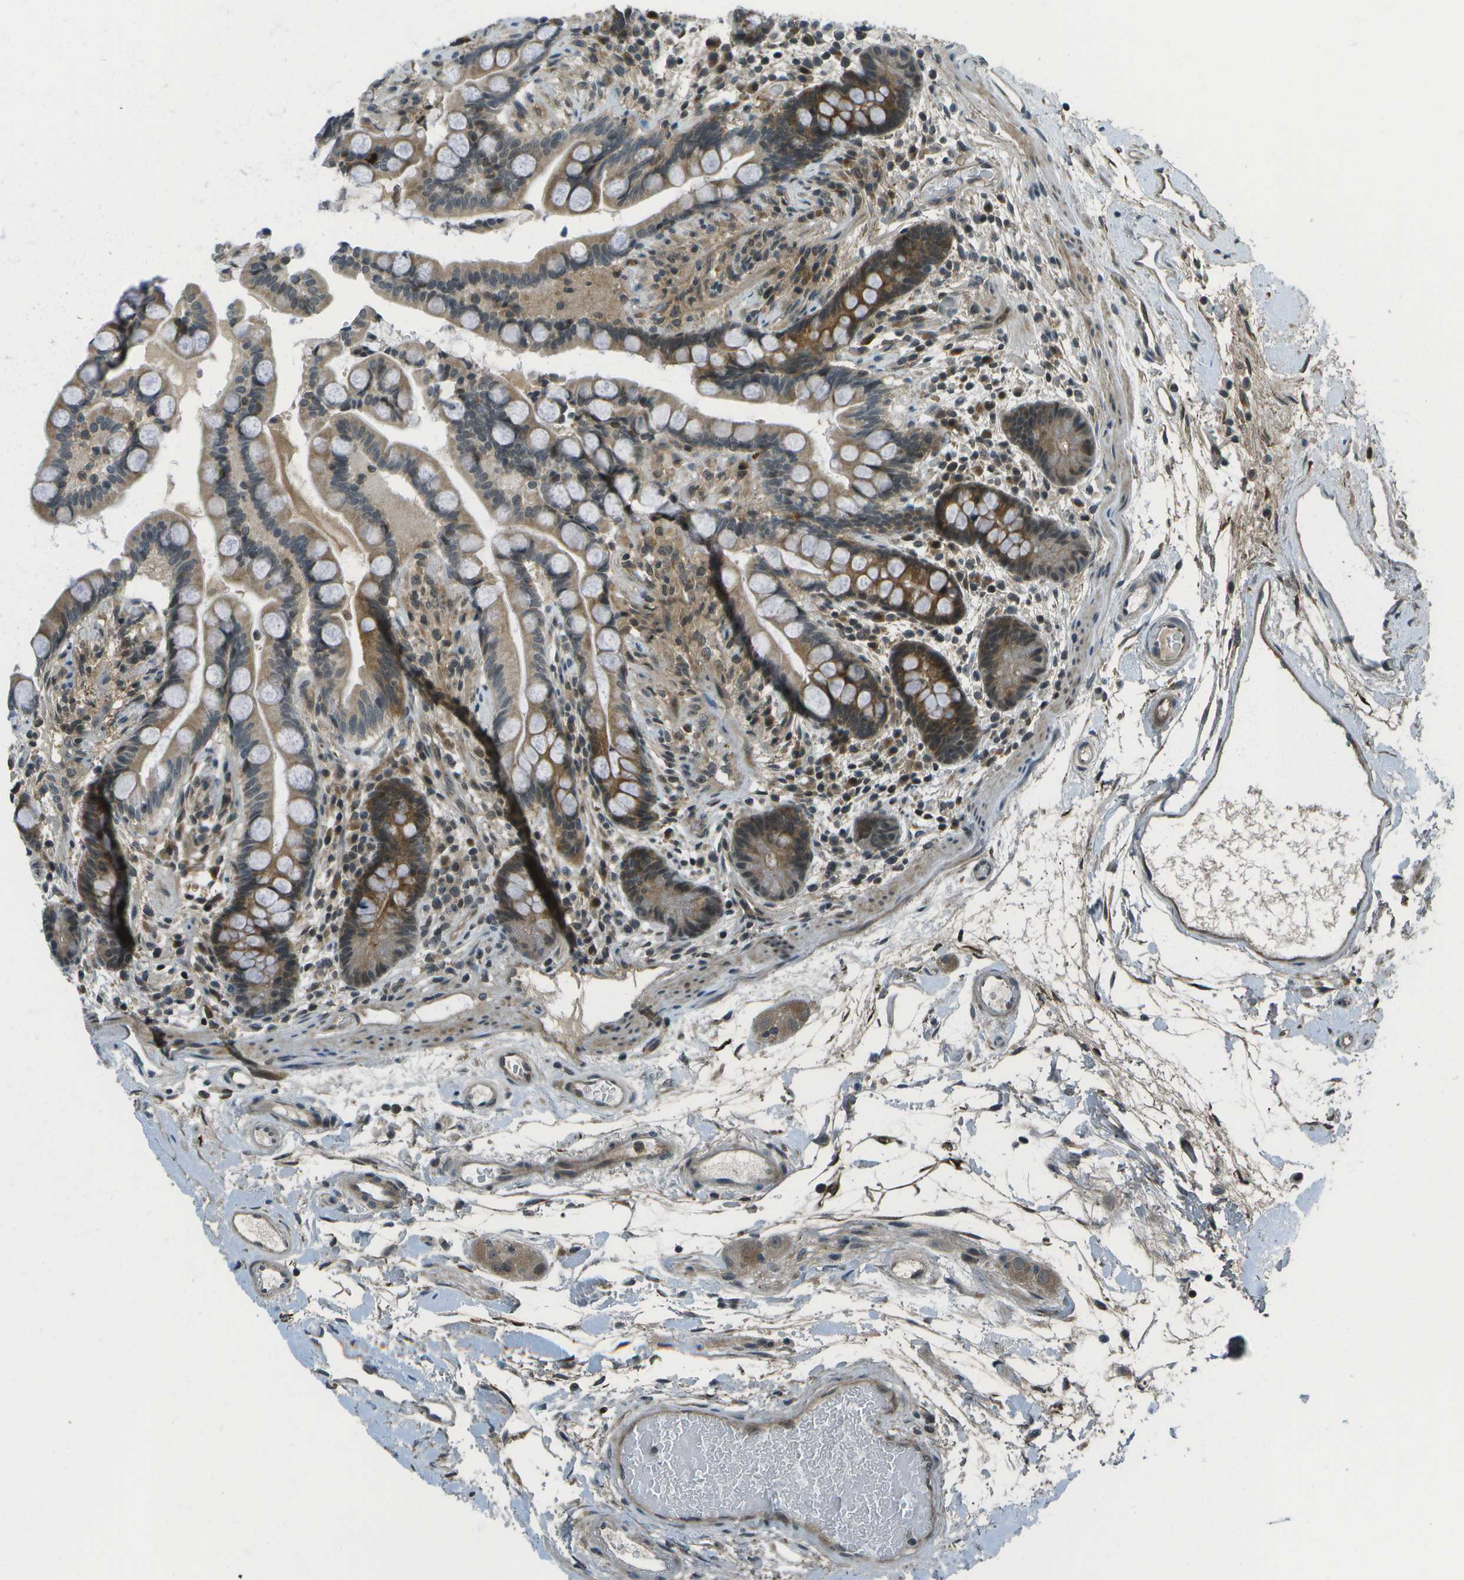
{"staining": {"intensity": "weak", "quantity": ">75%", "location": "cytoplasmic/membranous"}, "tissue": "colon", "cell_type": "Endothelial cells", "image_type": "normal", "snomed": [{"axis": "morphology", "description": "Normal tissue, NOS"}, {"axis": "topography", "description": "Colon"}], "caption": "Unremarkable colon was stained to show a protein in brown. There is low levels of weak cytoplasmic/membranous positivity in about >75% of endothelial cells.", "gene": "TMEM19", "patient": {"sex": "male", "age": 73}}